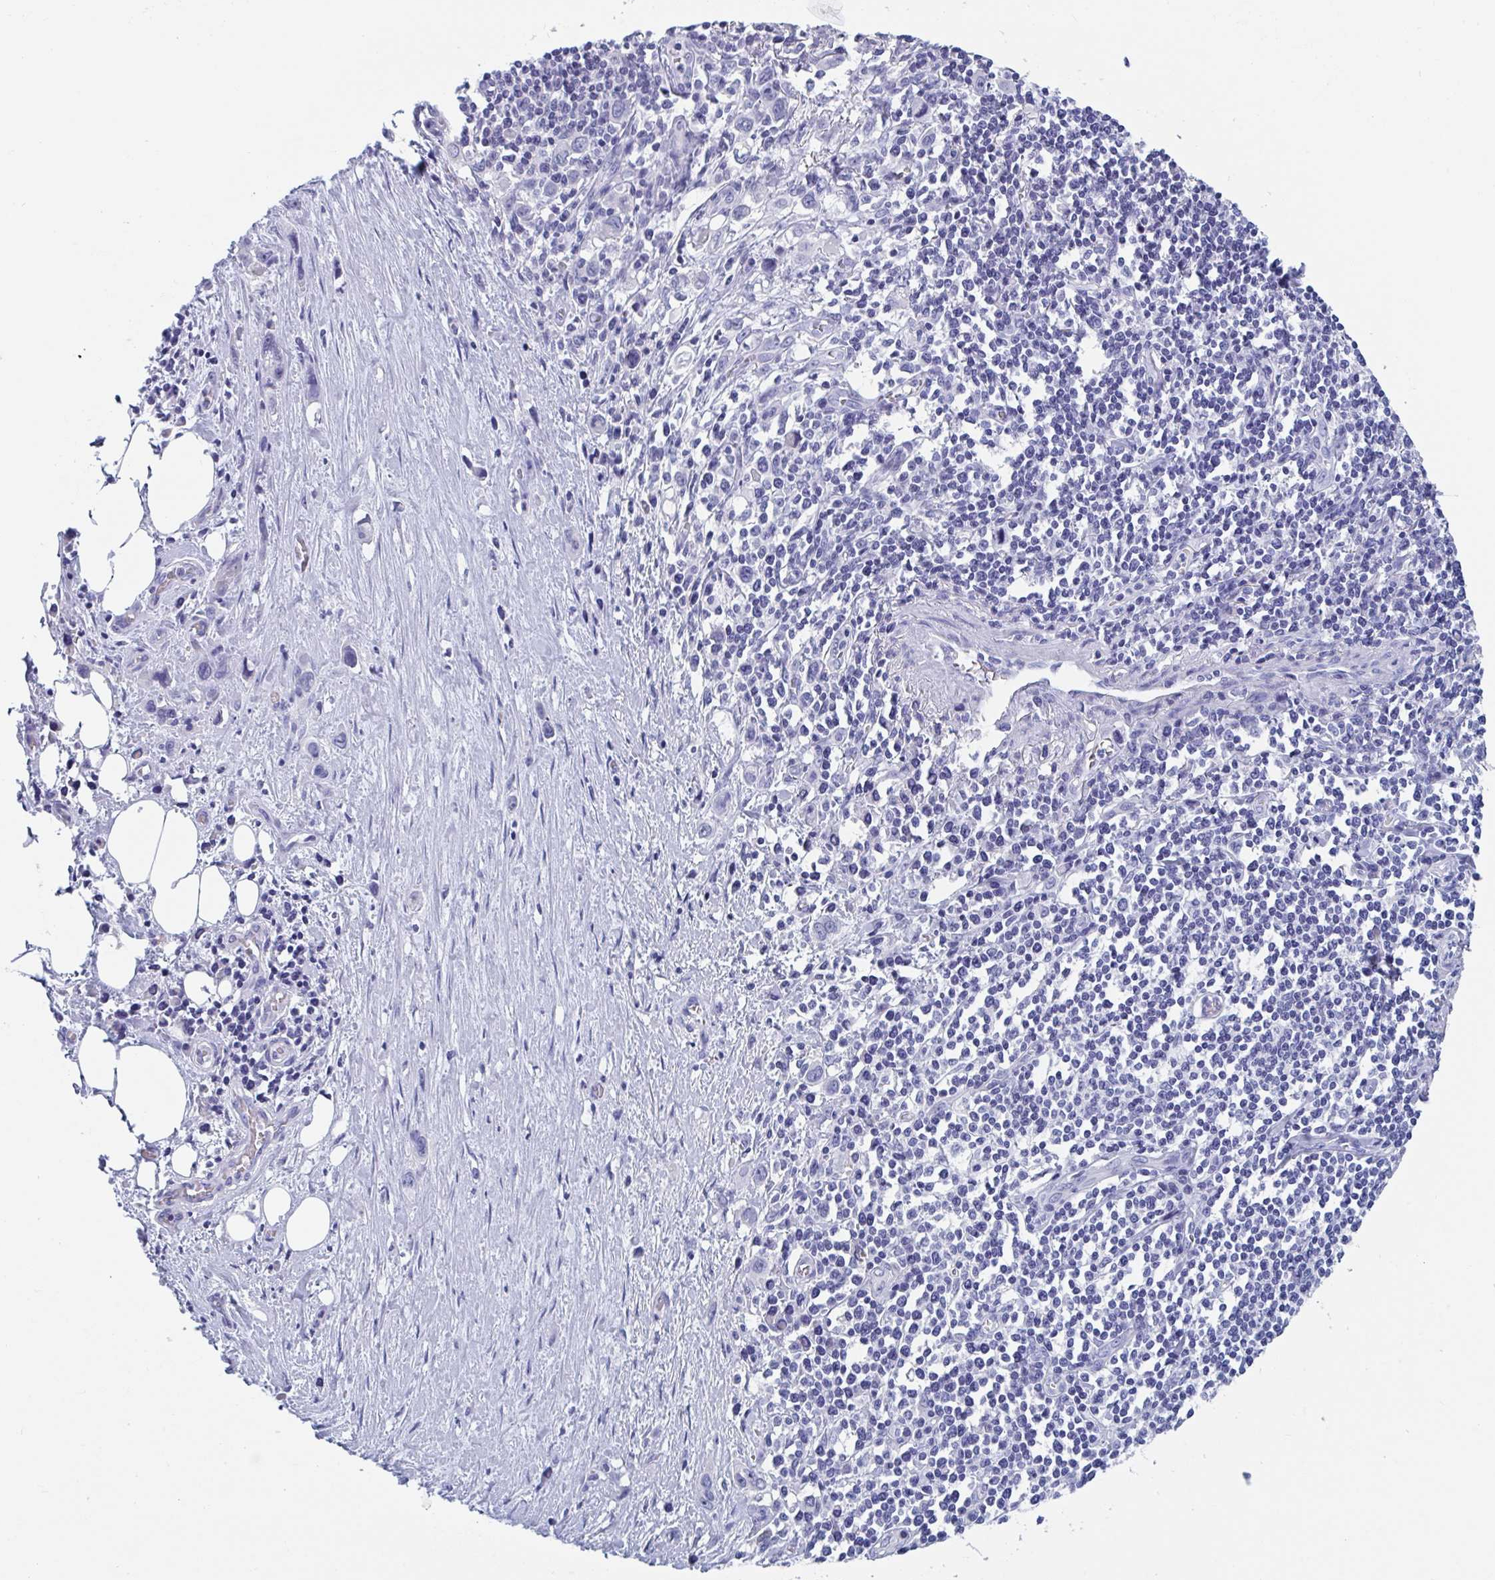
{"staining": {"intensity": "negative", "quantity": "none", "location": "none"}, "tissue": "stomach cancer", "cell_type": "Tumor cells", "image_type": "cancer", "snomed": [{"axis": "morphology", "description": "Adenocarcinoma, NOS"}, {"axis": "topography", "description": "Stomach, upper"}], "caption": "Tumor cells show no significant protein expression in adenocarcinoma (stomach).", "gene": "DPEP3", "patient": {"sex": "male", "age": 75}}